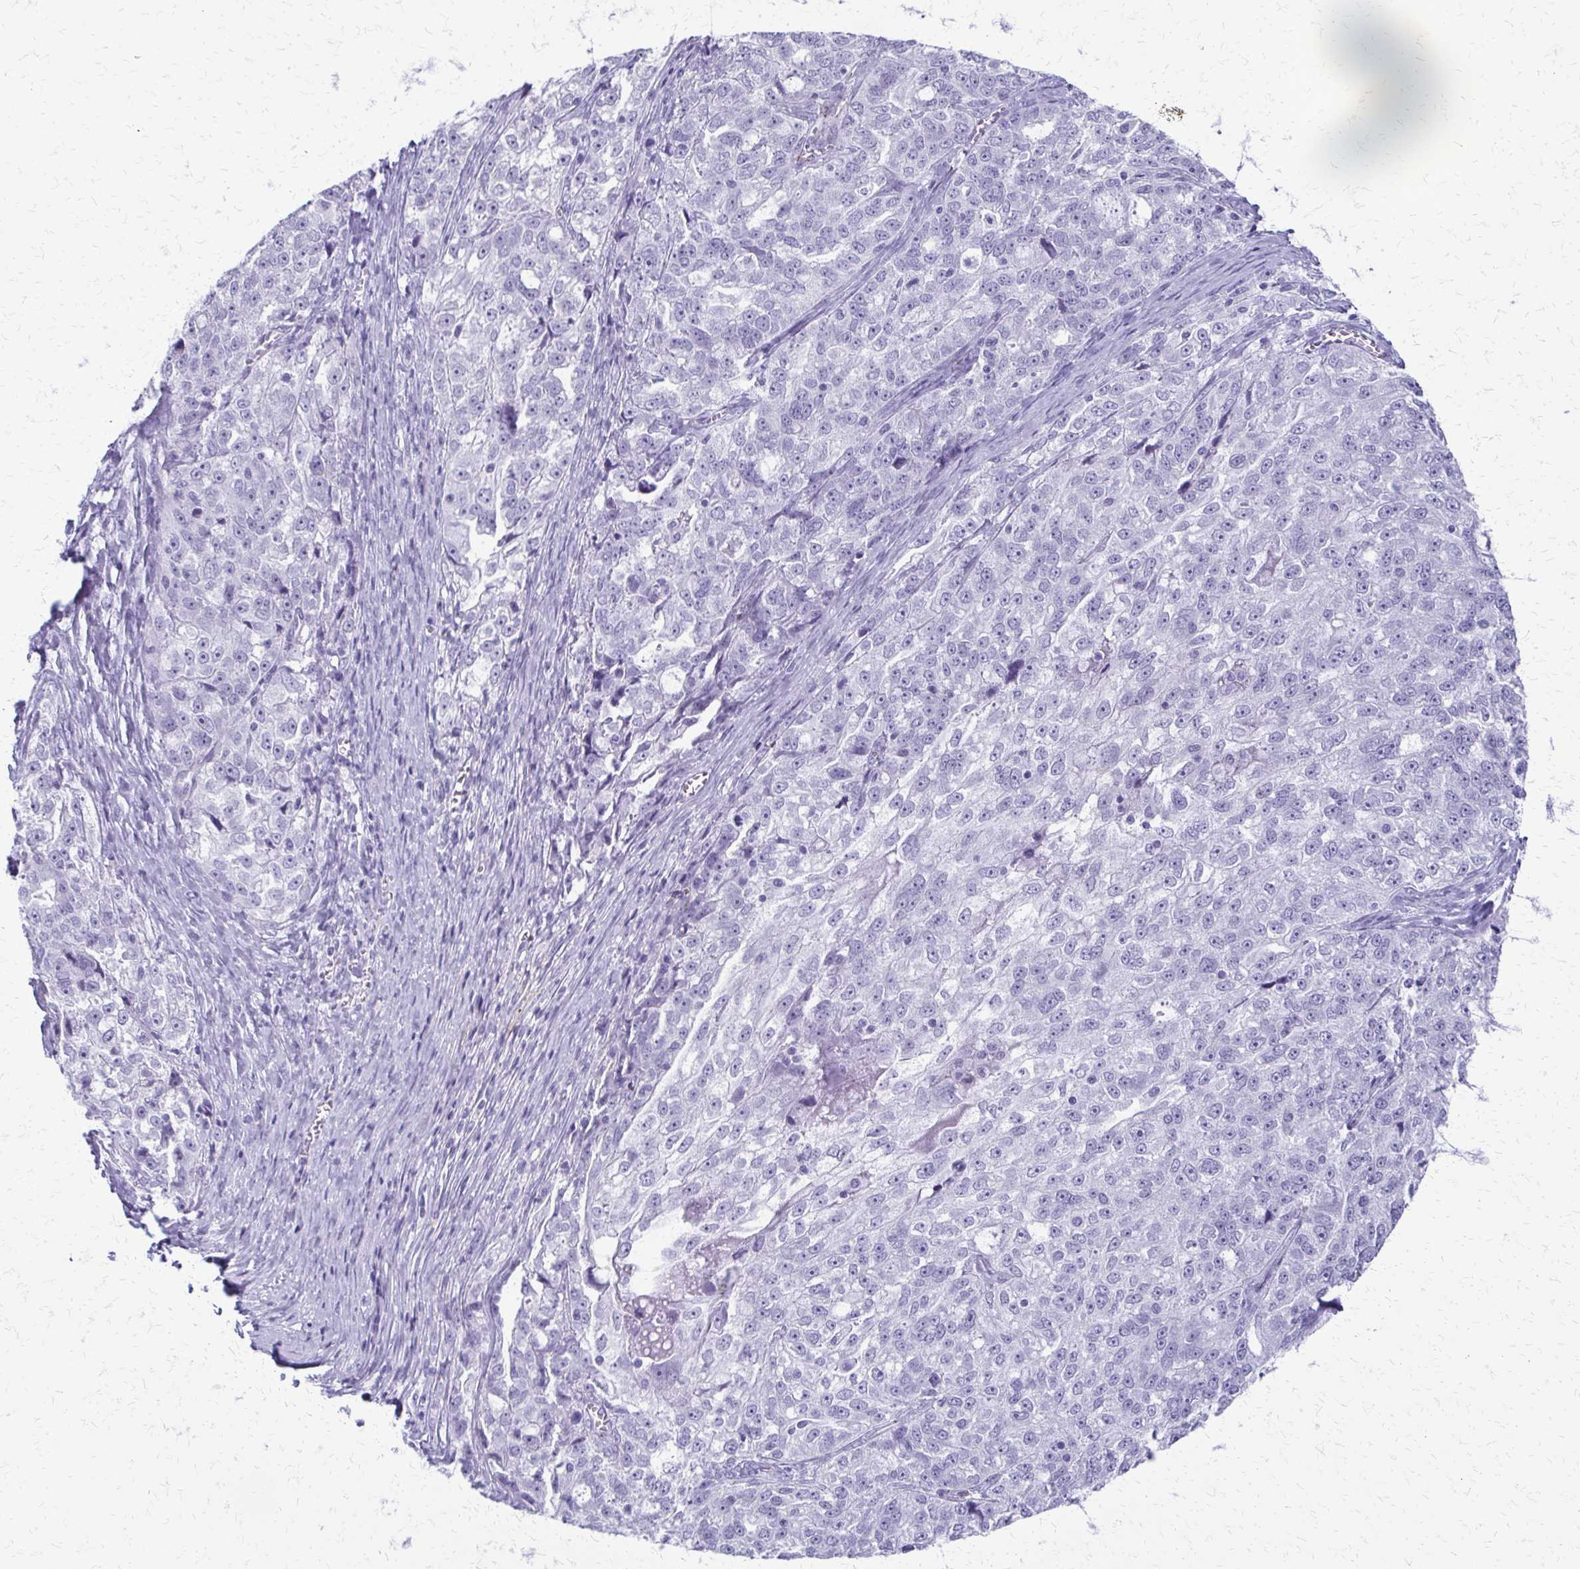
{"staining": {"intensity": "negative", "quantity": "none", "location": "none"}, "tissue": "ovarian cancer", "cell_type": "Tumor cells", "image_type": "cancer", "snomed": [{"axis": "morphology", "description": "Cystadenocarcinoma, serous, NOS"}, {"axis": "topography", "description": "Ovary"}], "caption": "This image is of ovarian cancer stained with immunohistochemistry (IHC) to label a protein in brown with the nuclei are counter-stained blue. There is no expression in tumor cells.", "gene": "FAM162B", "patient": {"sex": "female", "age": 51}}